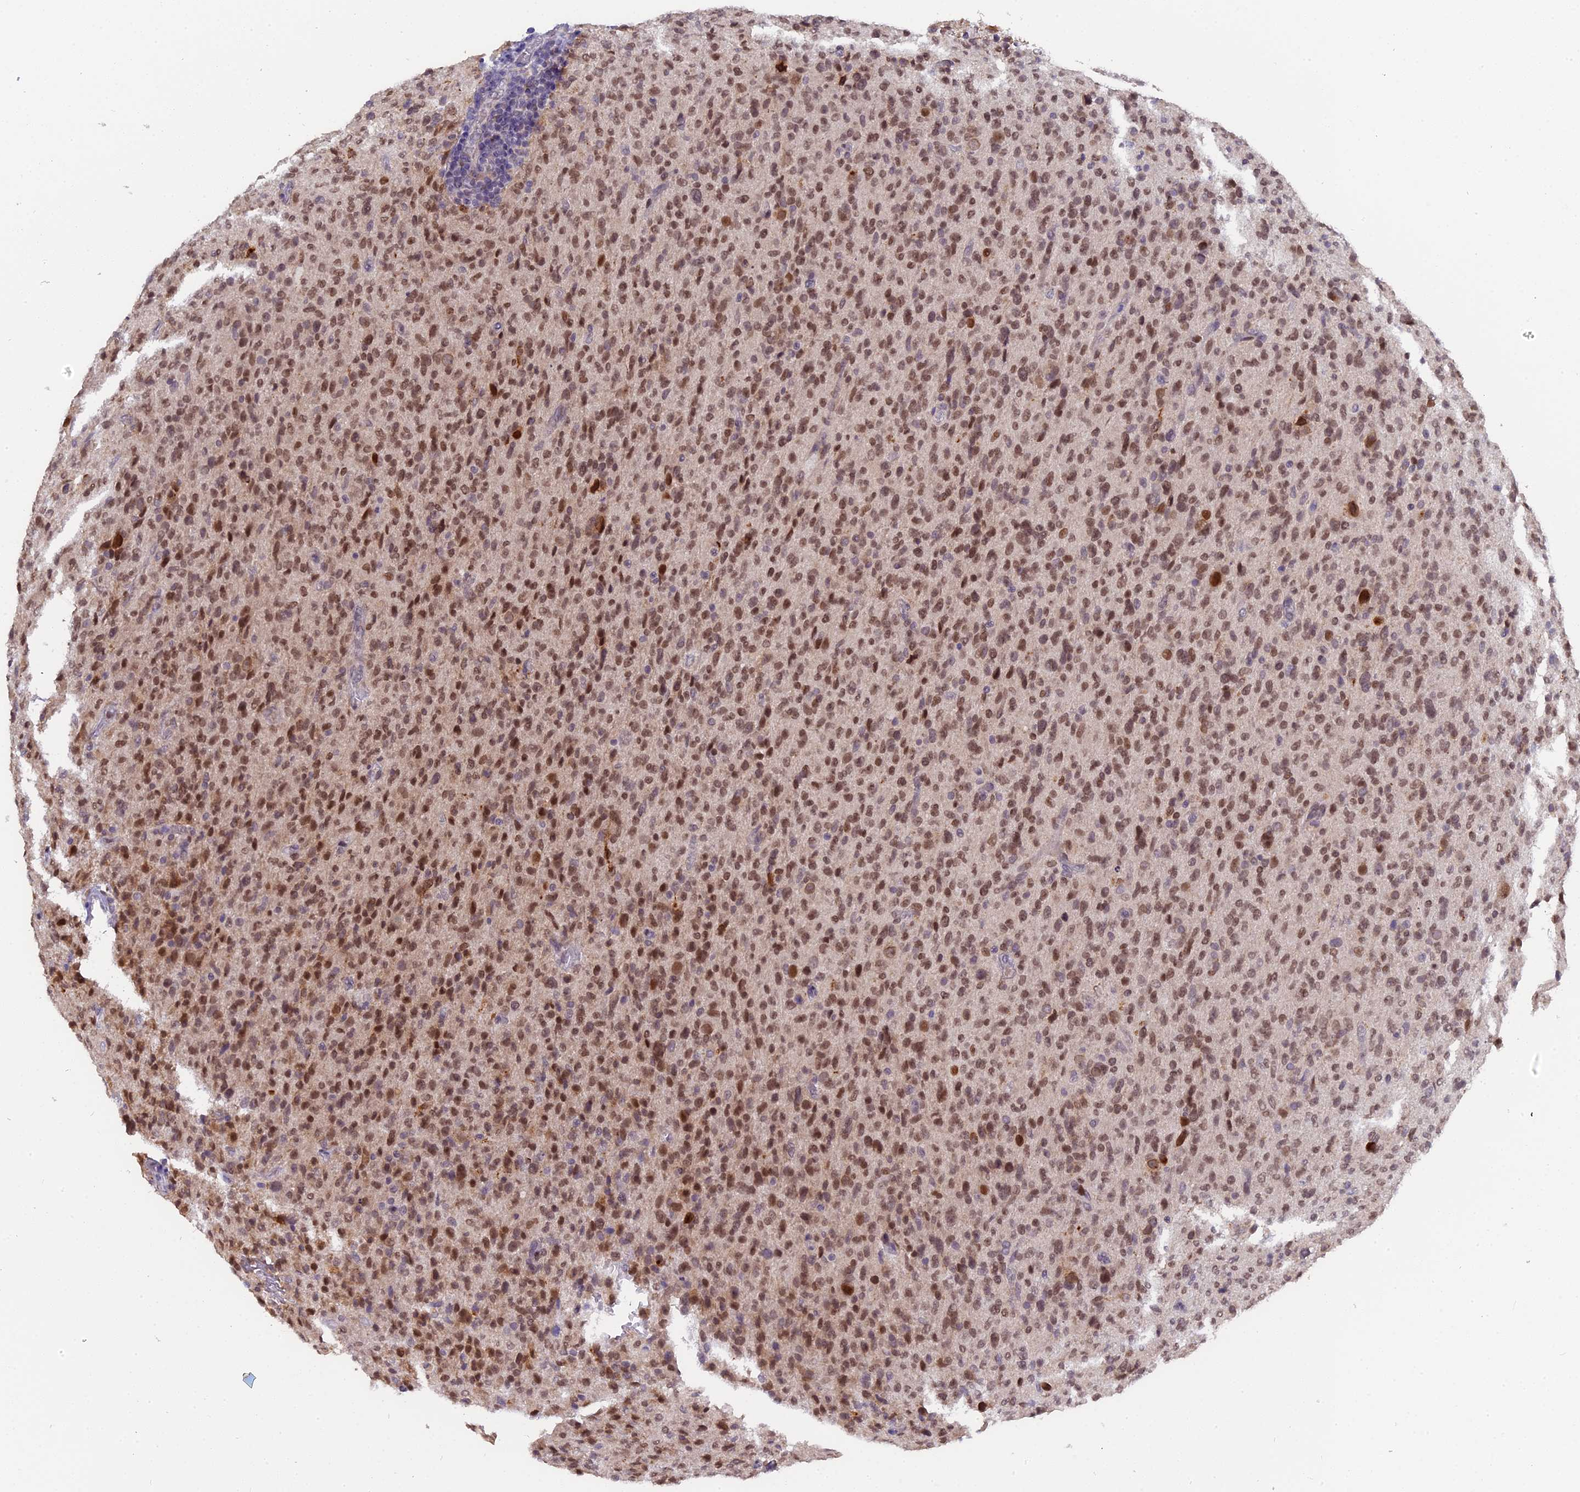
{"staining": {"intensity": "moderate", "quantity": ">75%", "location": "nuclear"}, "tissue": "glioma", "cell_type": "Tumor cells", "image_type": "cancer", "snomed": [{"axis": "morphology", "description": "Glioma, malignant, High grade"}, {"axis": "topography", "description": "Brain"}], "caption": "Immunohistochemistry (IHC) staining of high-grade glioma (malignant), which demonstrates medium levels of moderate nuclear positivity in about >75% of tumor cells indicating moderate nuclear protein positivity. The staining was performed using DAB (3,3'-diaminobenzidine) (brown) for protein detection and nuclei were counterstained in hematoxylin (blue).", "gene": "PYGO1", "patient": {"sex": "female", "age": 57}}